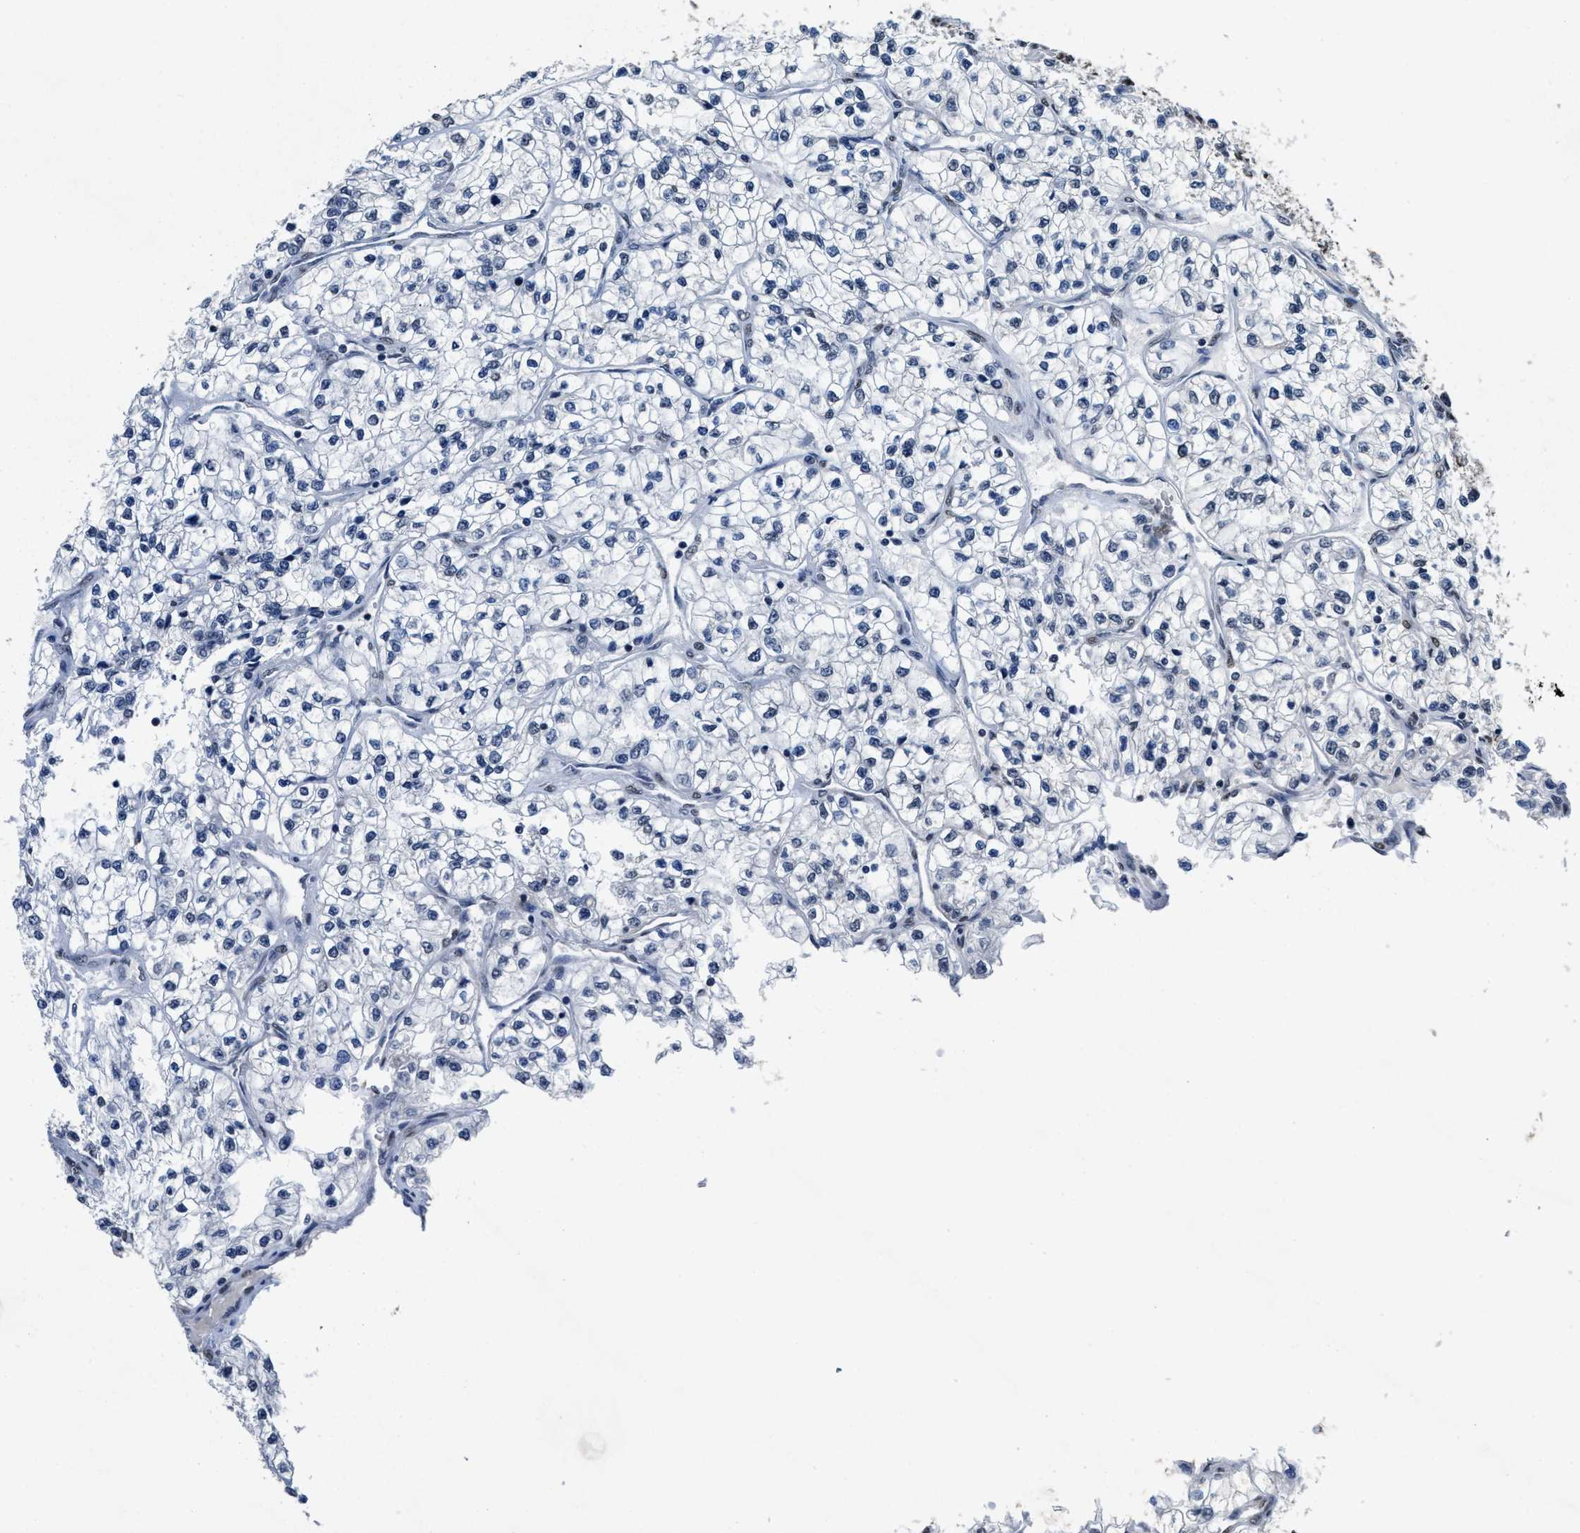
{"staining": {"intensity": "moderate", "quantity": "<25%", "location": "nuclear"}, "tissue": "renal cancer", "cell_type": "Tumor cells", "image_type": "cancer", "snomed": [{"axis": "morphology", "description": "Adenocarcinoma, NOS"}, {"axis": "topography", "description": "Kidney"}], "caption": "DAB (3,3'-diaminobenzidine) immunohistochemical staining of human renal adenocarcinoma reveals moderate nuclear protein staining in approximately <25% of tumor cells.", "gene": "SUPT16H", "patient": {"sex": "female", "age": 57}}